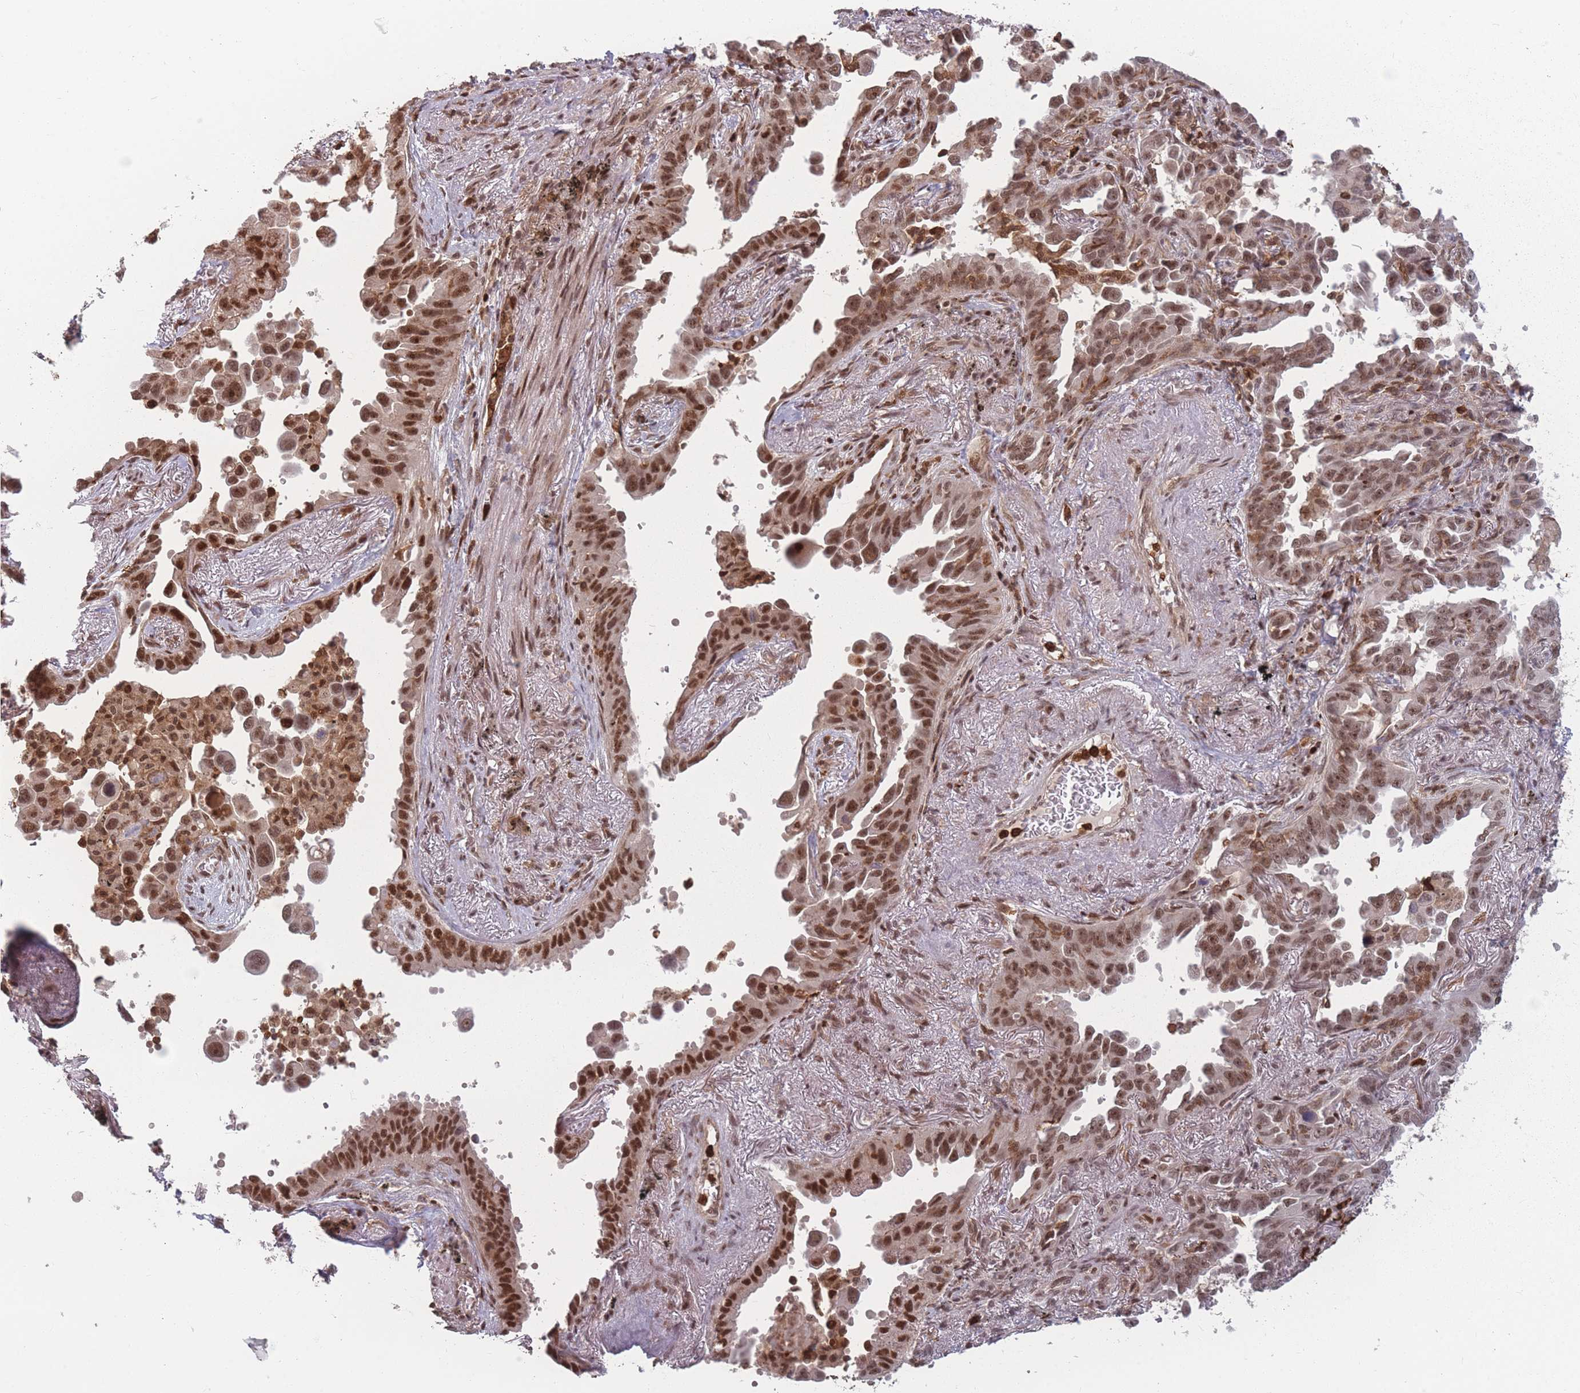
{"staining": {"intensity": "moderate", "quantity": ">75%", "location": "nuclear"}, "tissue": "lung cancer", "cell_type": "Tumor cells", "image_type": "cancer", "snomed": [{"axis": "morphology", "description": "Adenocarcinoma, NOS"}, {"axis": "topography", "description": "Lung"}], "caption": "A histopathology image of human lung cancer stained for a protein exhibits moderate nuclear brown staining in tumor cells. The staining was performed using DAB, with brown indicating positive protein expression. Nuclei are stained blue with hematoxylin.", "gene": "WDR55", "patient": {"sex": "male", "age": 67}}